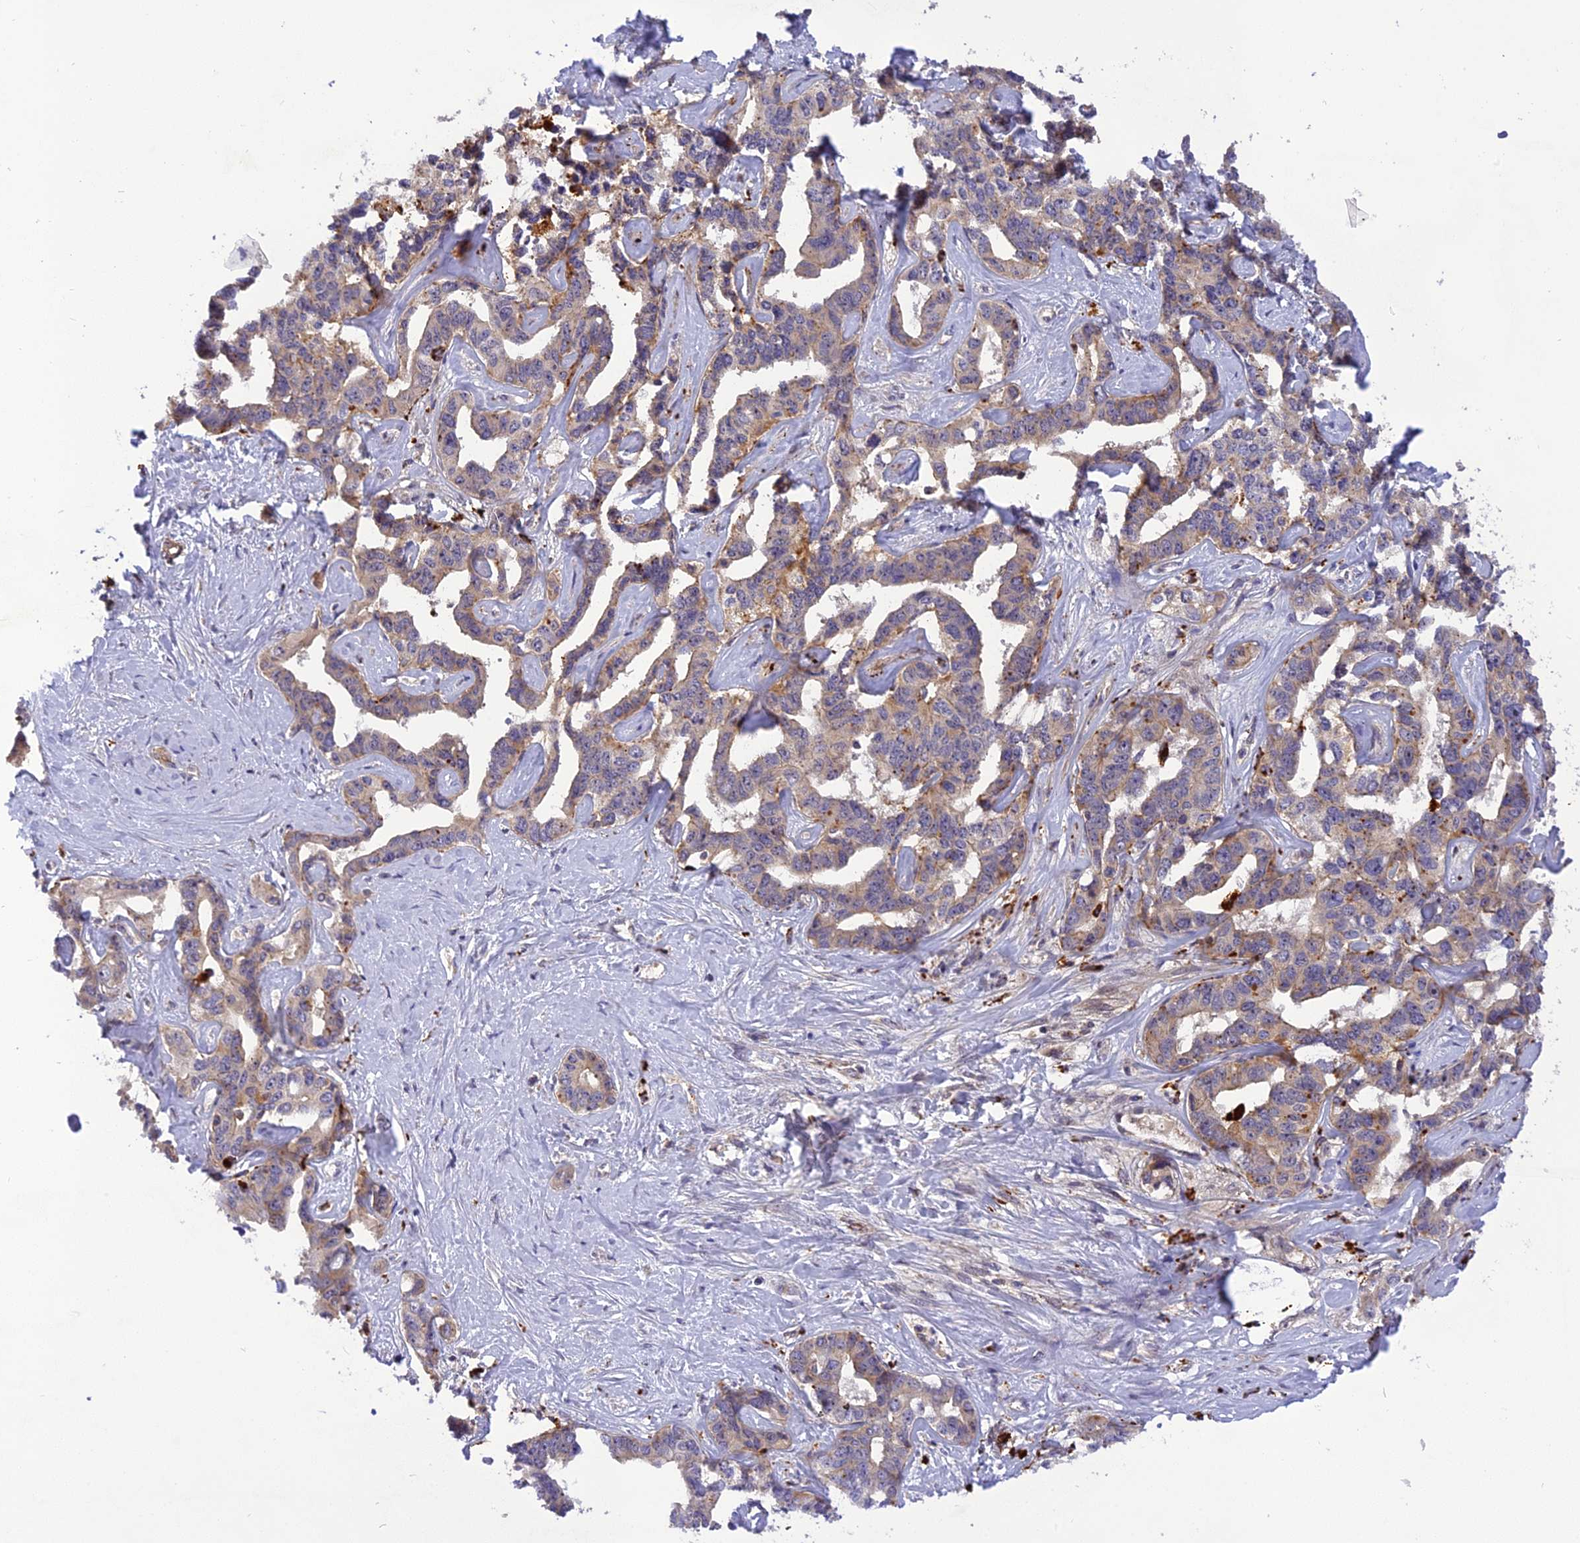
{"staining": {"intensity": "weak", "quantity": "25%-75%", "location": "cytoplasmic/membranous"}, "tissue": "liver cancer", "cell_type": "Tumor cells", "image_type": "cancer", "snomed": [{"axis": "morphology", "description": "Cholangiocarcinoma"}, {"axis": "topography", "description": "Liver"}], "caption": "Liver cholangiocarcinoma stained with DAB (3,3'-diaminobenzidine) immunohistochemistry demonstrates low levels of weak cytoplasmic/membranous positivity in approximately 25%-75% of tumor cells.", "gene": "FNIP2", "patient": {"sex": "male", "age": 59}}